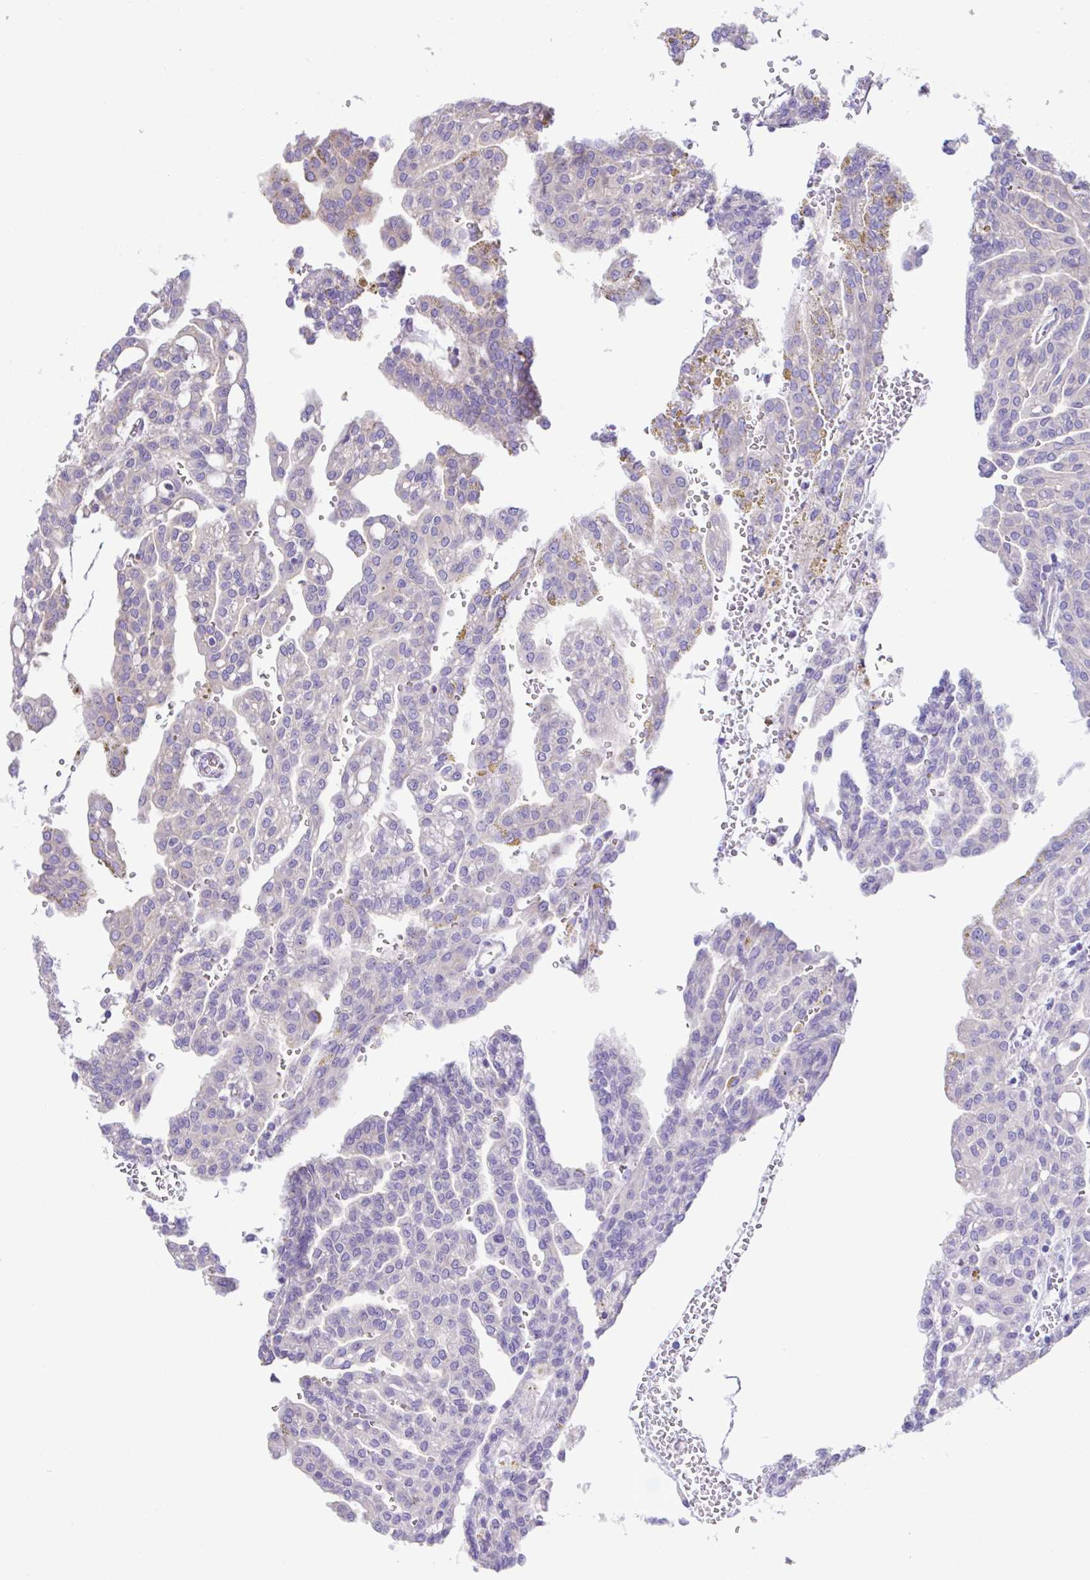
{"staining": {"intensity": "negative", "quantity": "none", "location": "none"}, "tissue": "renal cancer", "cell_type": "Tumor cells", "image_type": "cancer", "snomed": [{"axis": "morphology", "description": "Adenocarcinoma, NOS"}, {"axis": "topography", "description": "Kidney"}], "caption": "Immunohistochemistry (IHC) image of neoplastic tissue: renal adenocarcinoma stained with DAB (3,3'-diaminobenzidine) displays no significant protein positivity in tumor cells.", "gene": "OR4P4", "patient": {"sex": "male", "age": 63}}